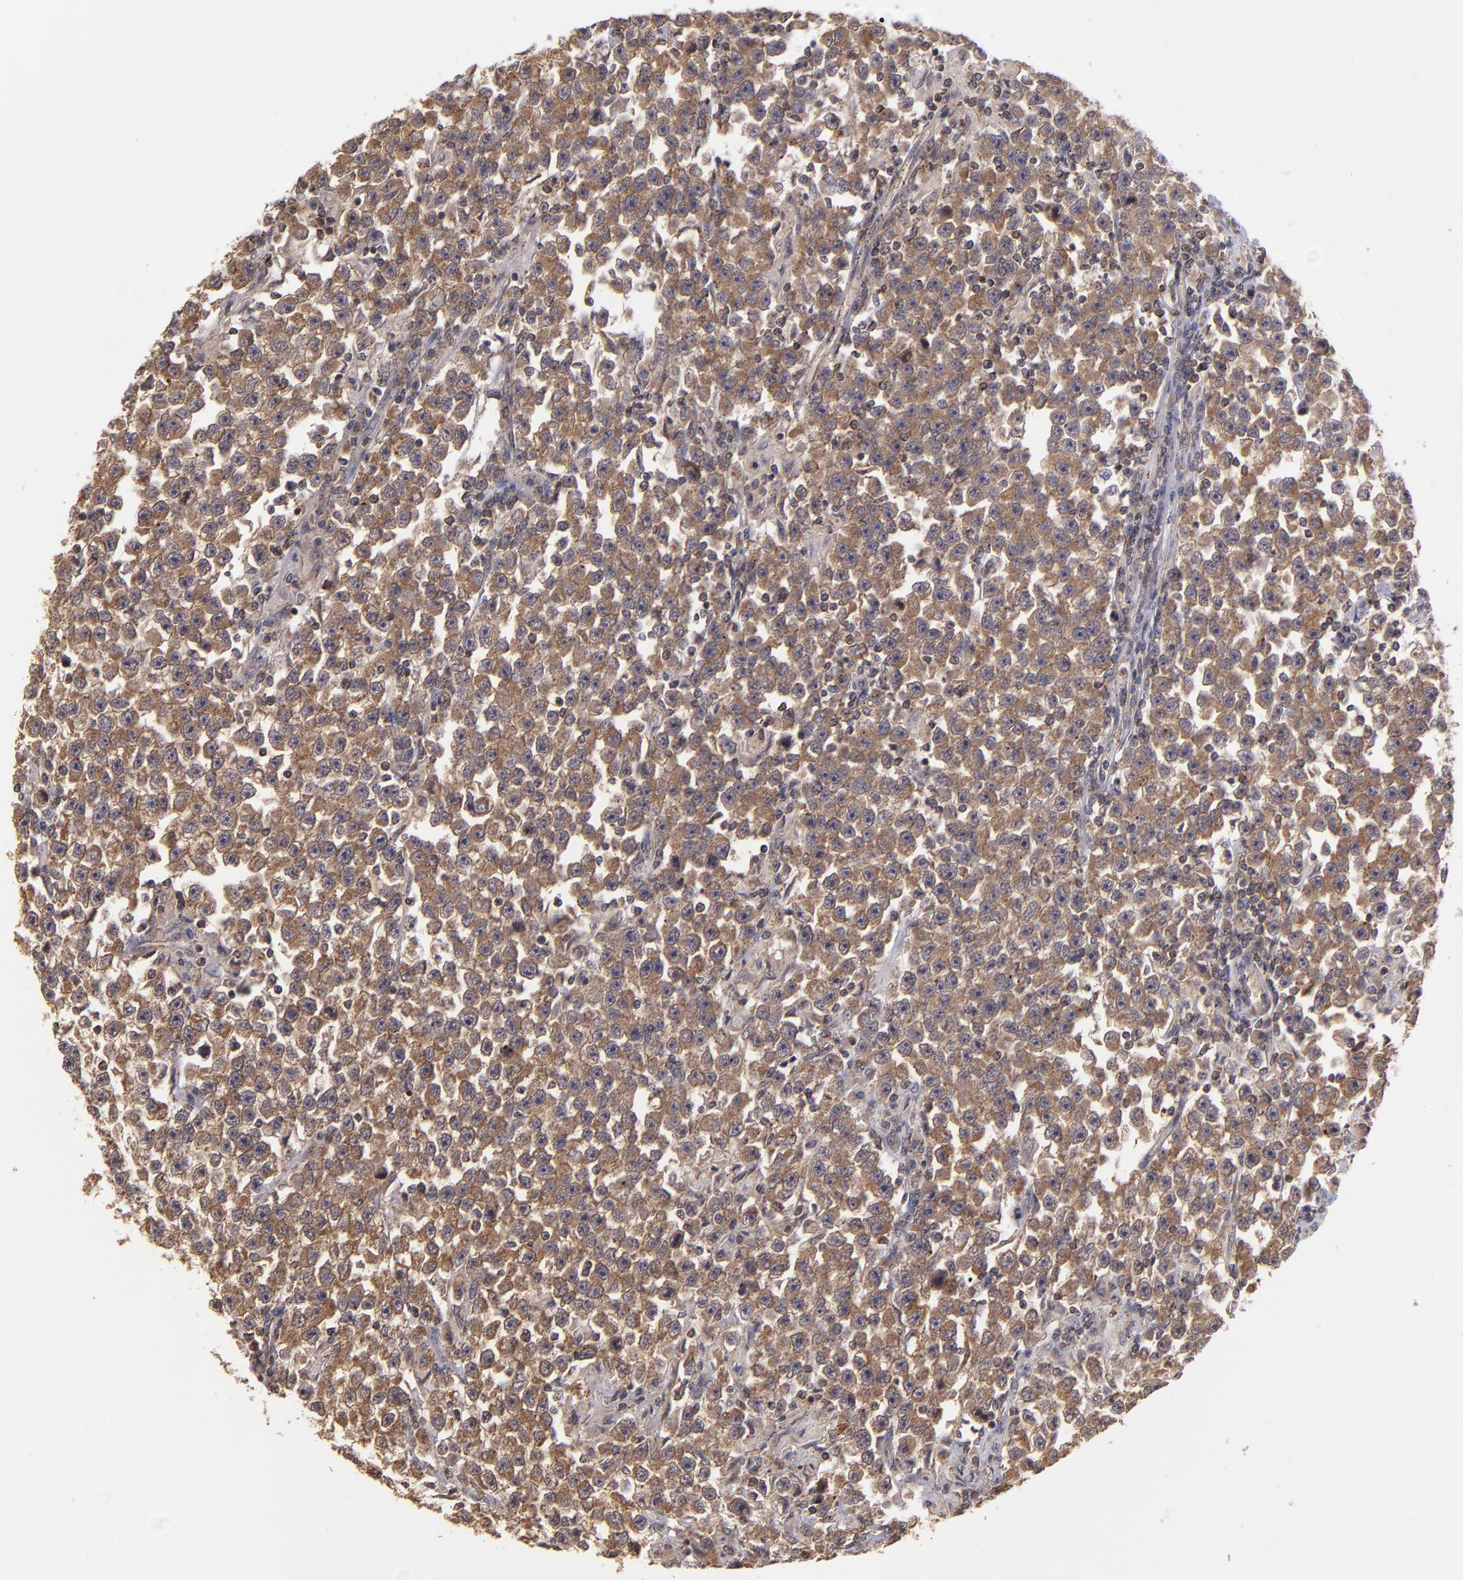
{"staining": {"intensity": "moderate", "quantity": ">75%", "location": "cytoplasmic/membranous"}, "tissue": "testis cancer", "cell_type": "Tumor cells", "image_type": "cancer", "snomed": [{"axis": "morphology", "description": "Seminoma, NOS"}, {"axis": "topography", "description": "Testis"}], "caption": "Immunohistochemical staining of human testis cancer shows medium levels of moderate cytoplasmic/membranous staining in approximately >75% of tumor cells. The staining is performed using DAB brown chromogen to label protein expression. The nuclei are counter-stained blue using hematoxylin.", "gene": "ZFYVE1", "patient": {"sex": "male", "age": 33}}